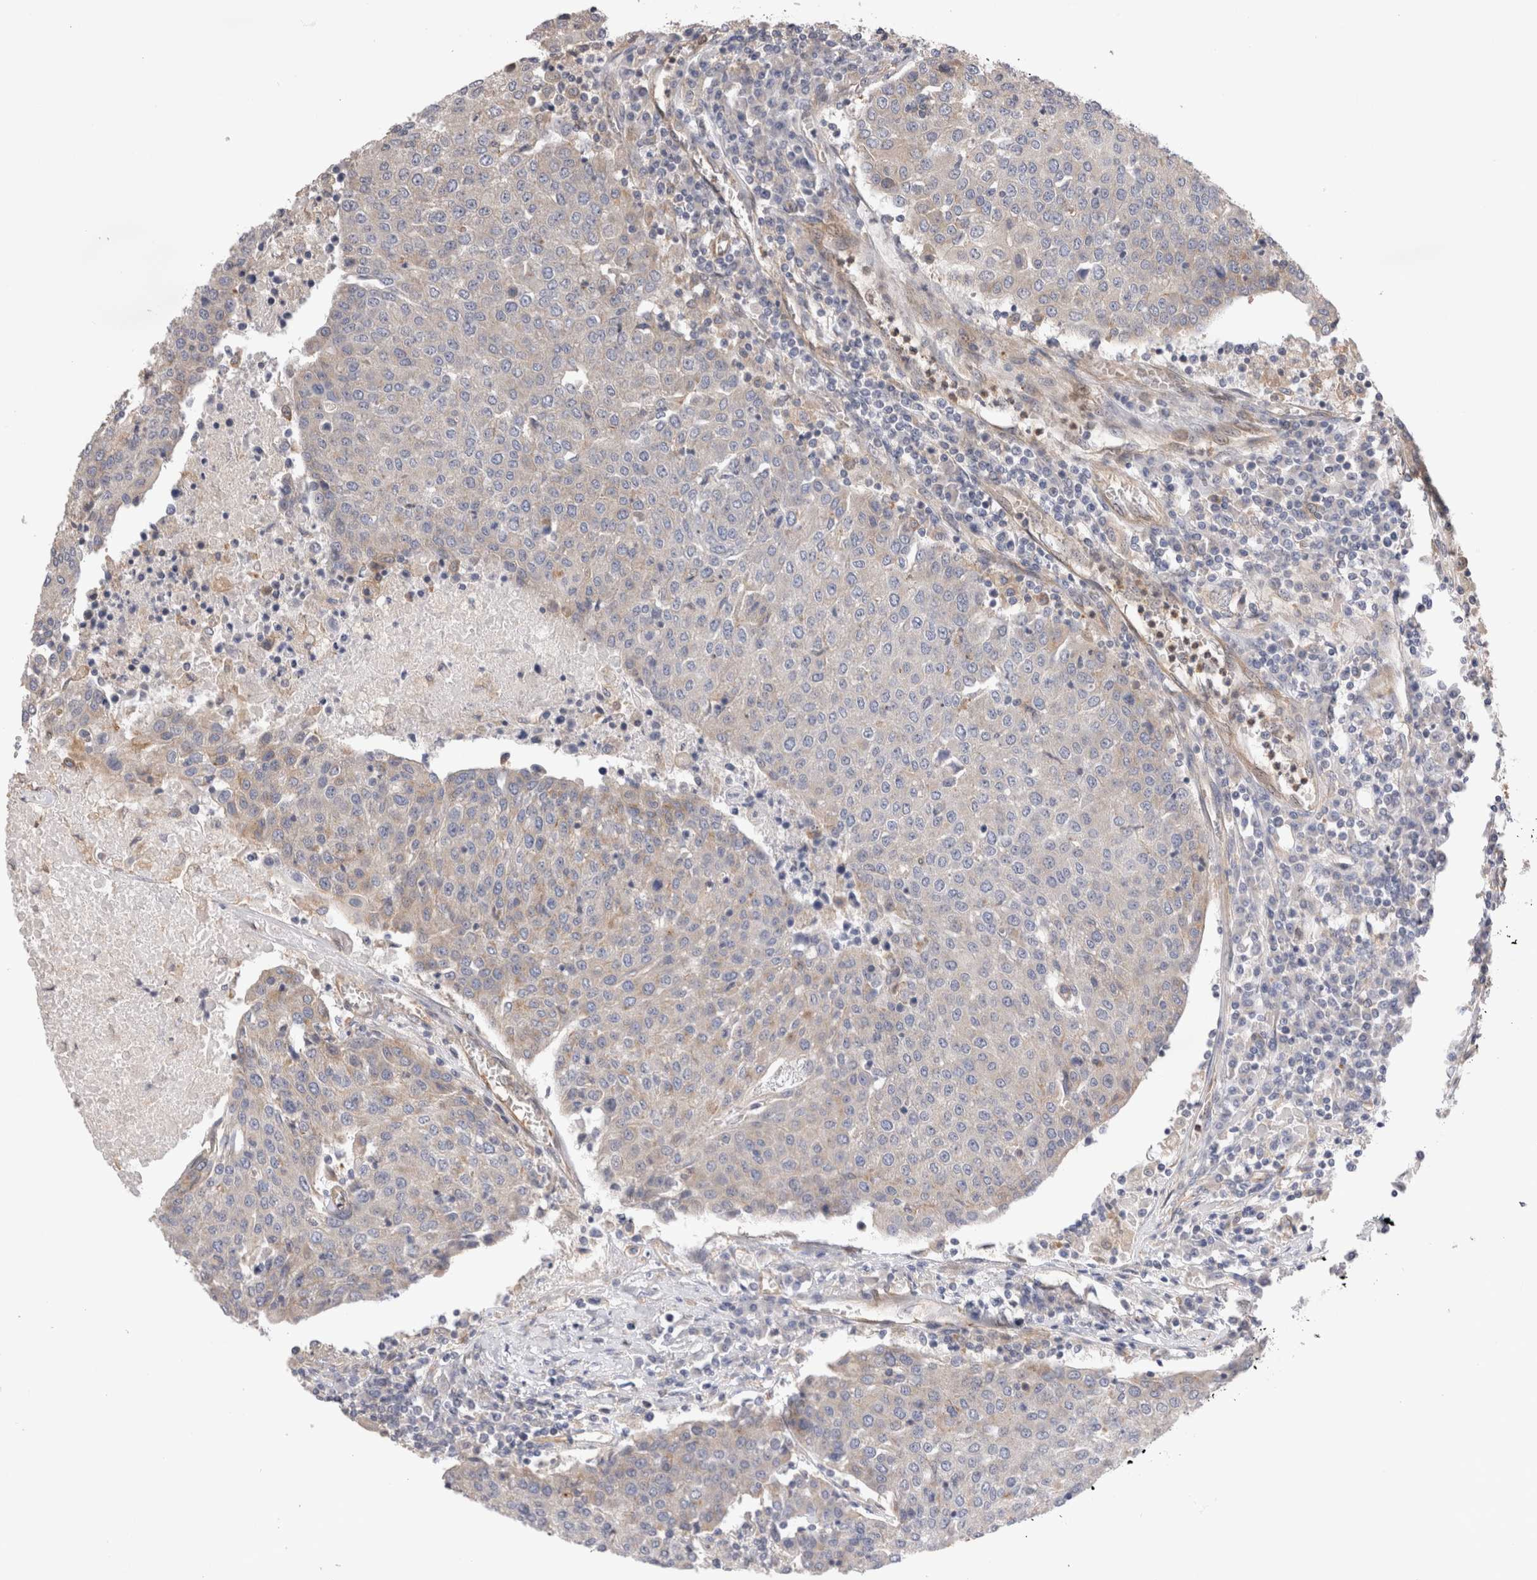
{"staining": {"intensity": "negative", "quantity": "none", "location": "none"}, "tissue": "urothelial cancer", "cell_type": "Tumor cells", "image_type": "cancer", "snomed": [{"axis": "morphology", "description": "Urothelial carcinoma, High grade"}, {"axis": "topography", "description": "Urinary bladder"}], "caption": "The photomicrograph displays no staining of tumor cells in urothelial cancer.", "gene": "BNIP2", "patient": {"sex": "female", "age": 85}}